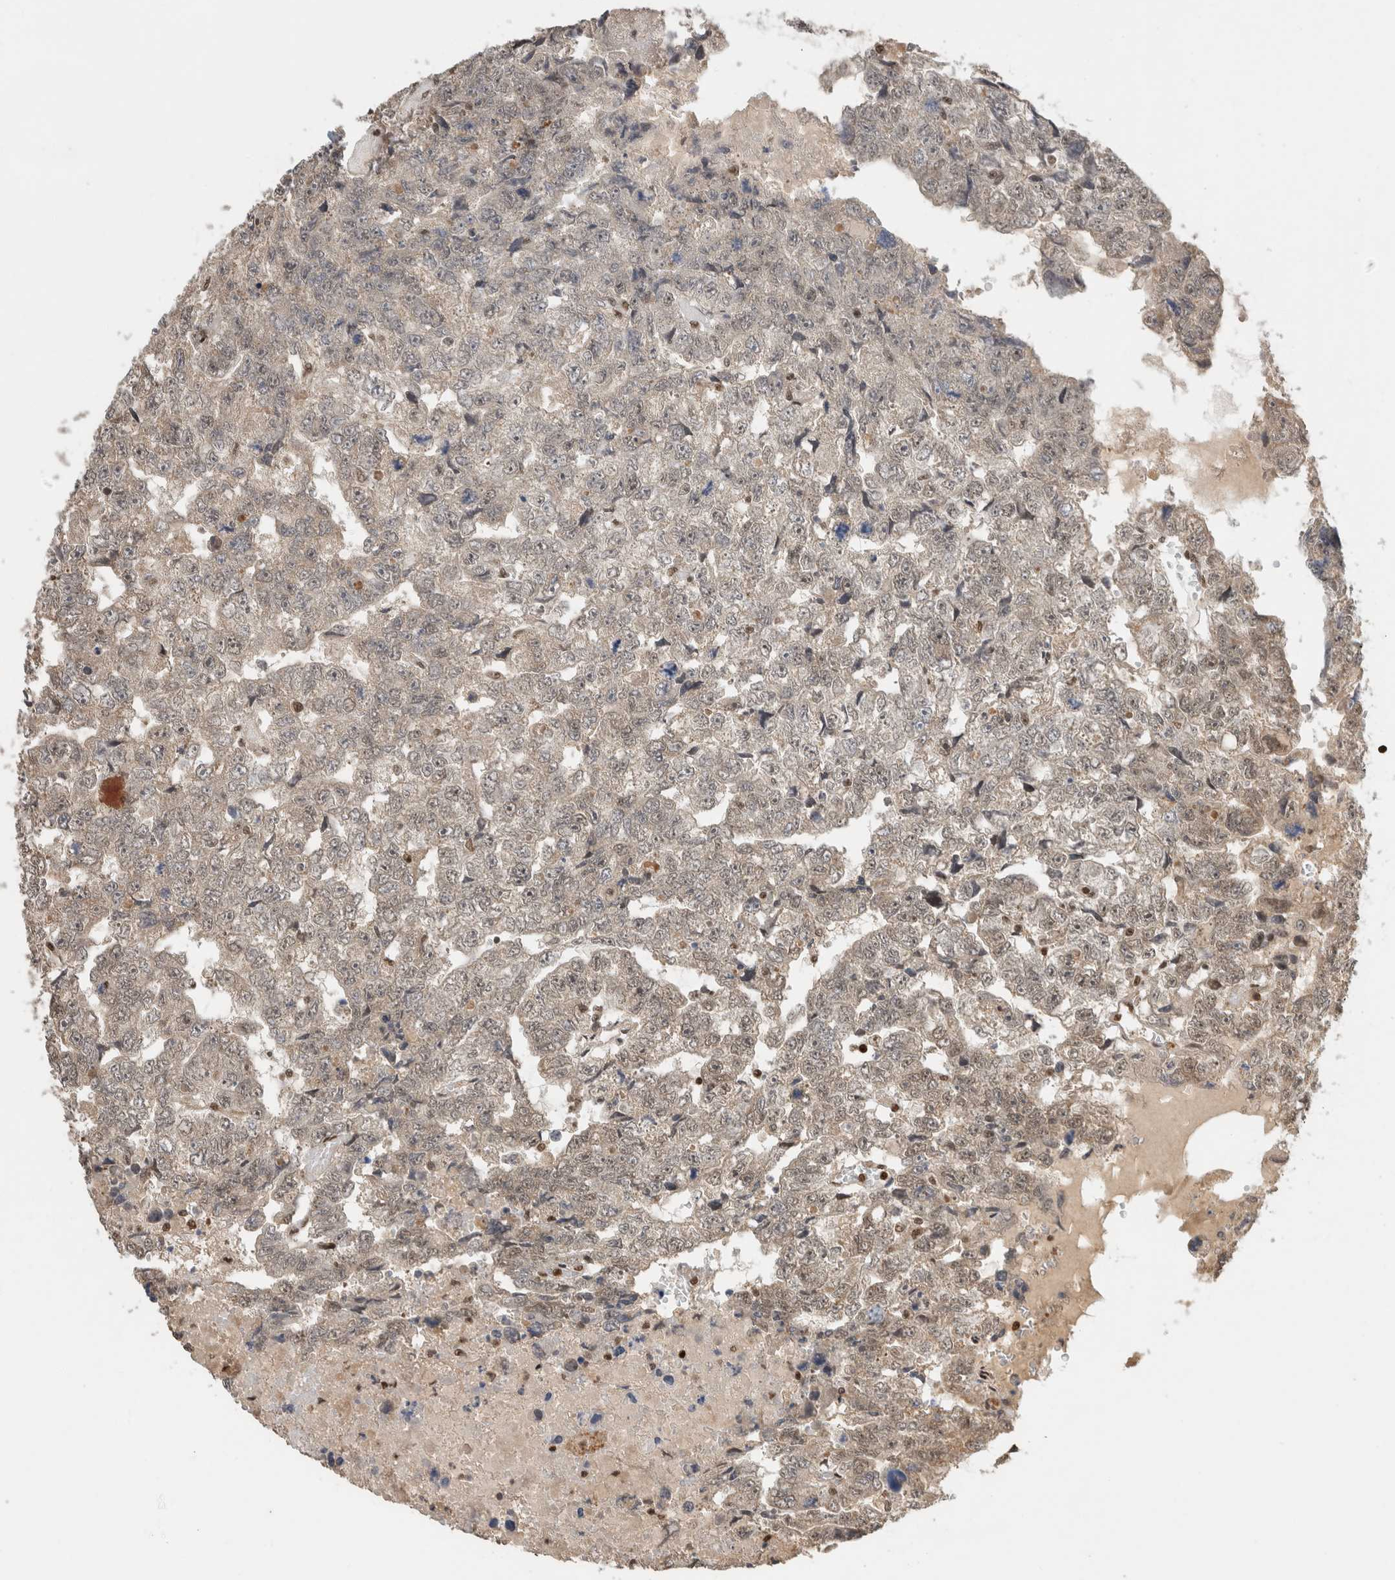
{"staining": {"intensity": "weak", "quantity": "25%-75%", "location": "cytoplasmic/membranous,nuclear"}, "tissue": "testis cancer", "cell_type": "Tumor cells", "image_type": "cancer", "snomed": [{"axis": "morphology", "description": "Carcinoma, Embryonal, NOS"}, {"axis": "topography", "description": "Testis"}], "caption": "Embryonal carcinoma (testis) stained with a brown dye shows weak cytoplasmic/membranous and nuclear positive staining in approximately 25%-75% of tumor cells.", "gene": "SNRNP40", "patient": {"sex": "male", "age": 36}}